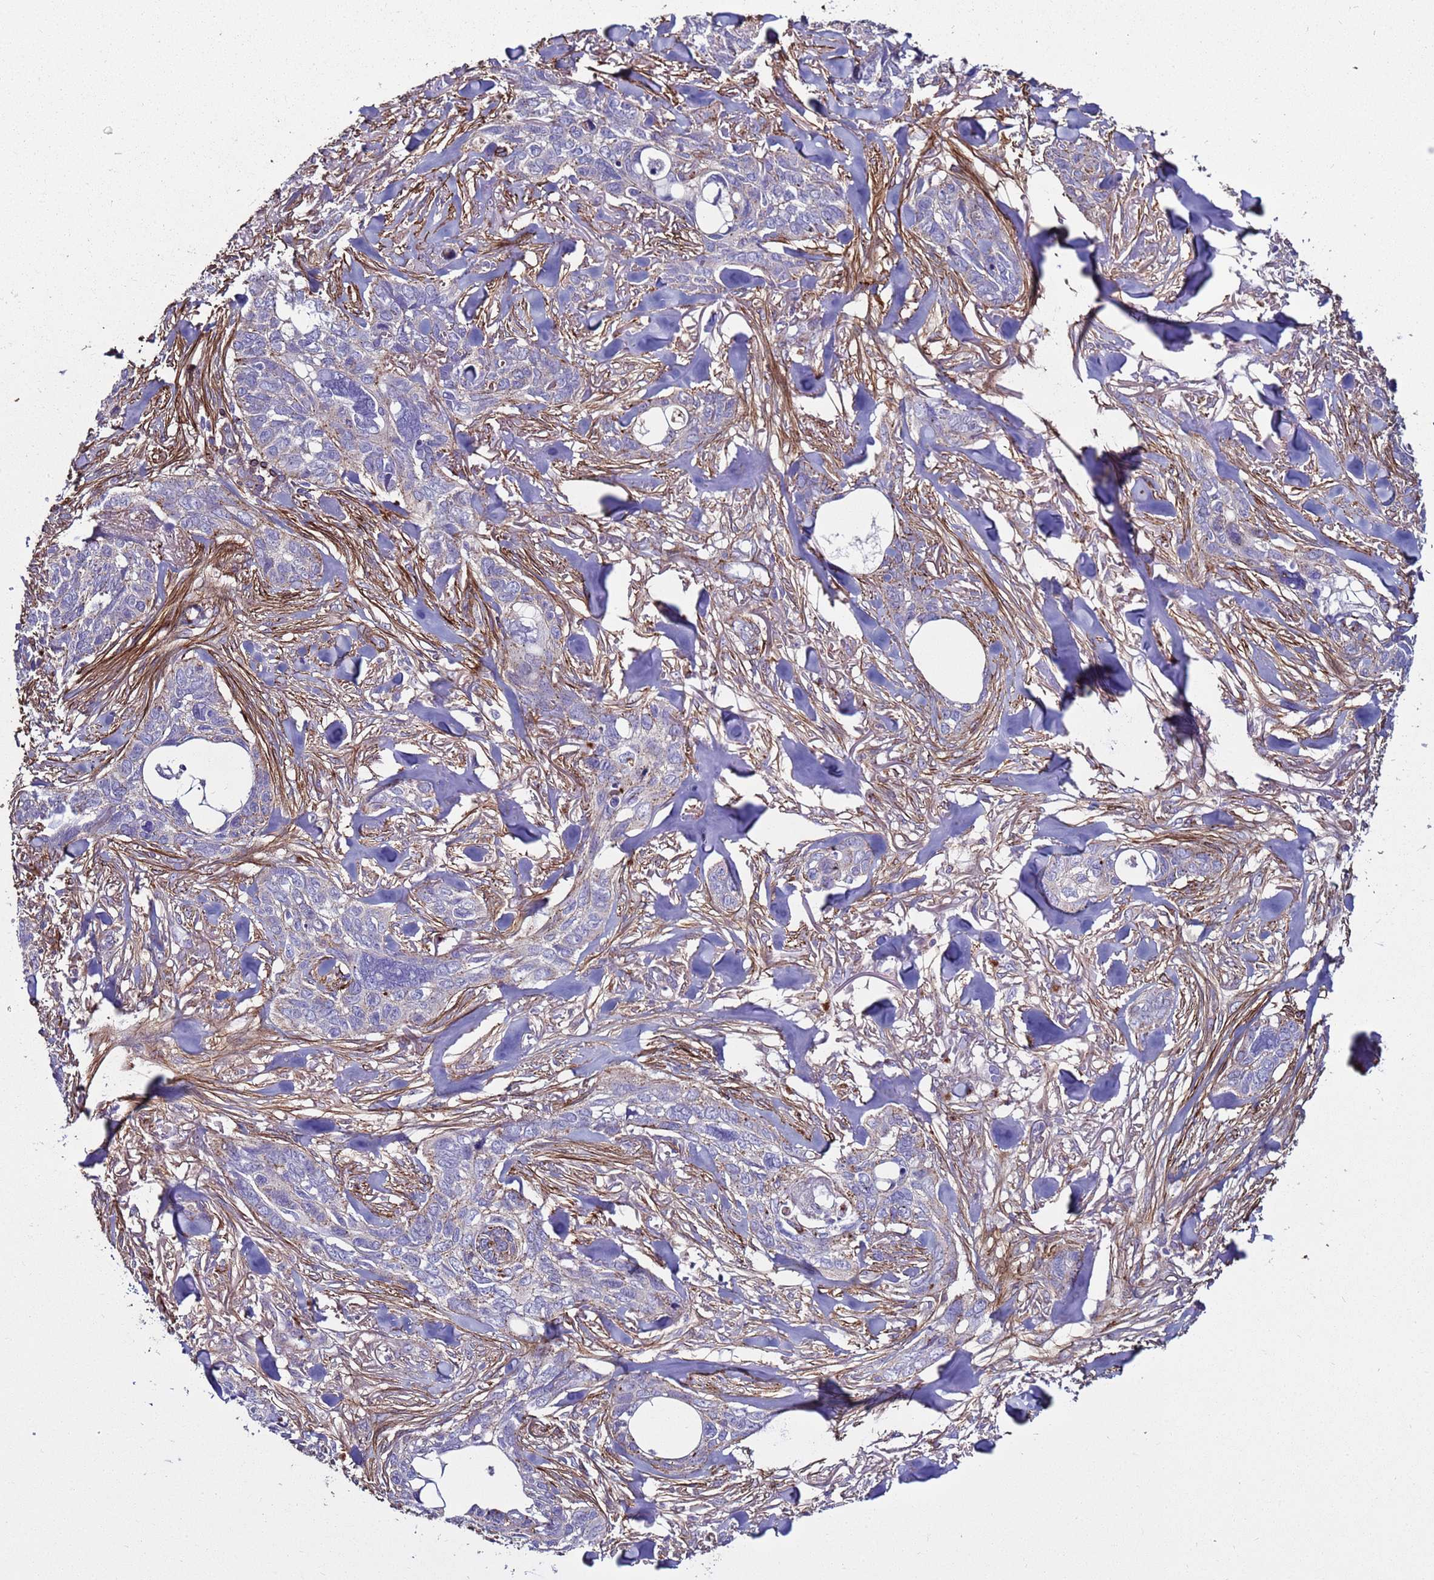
{"staining": {"intensity": "negative", "quantity": "none", "location": "none"}, "tissue": "skin cancer", "cell_type": "Tumor cells", "image_type": "cancer", "snomed": [{"axis": "morphology", "description": "Basal cell carcinoma"}, {"axis": "topography", "description": "Skin"}], "caption": "Skin basal cell carcinoma stained for a protein using immunohistochemistry shows no positivity tumor cells.", "gene": "RABL2B", "patient": {"sex": "male", "age": 86}}